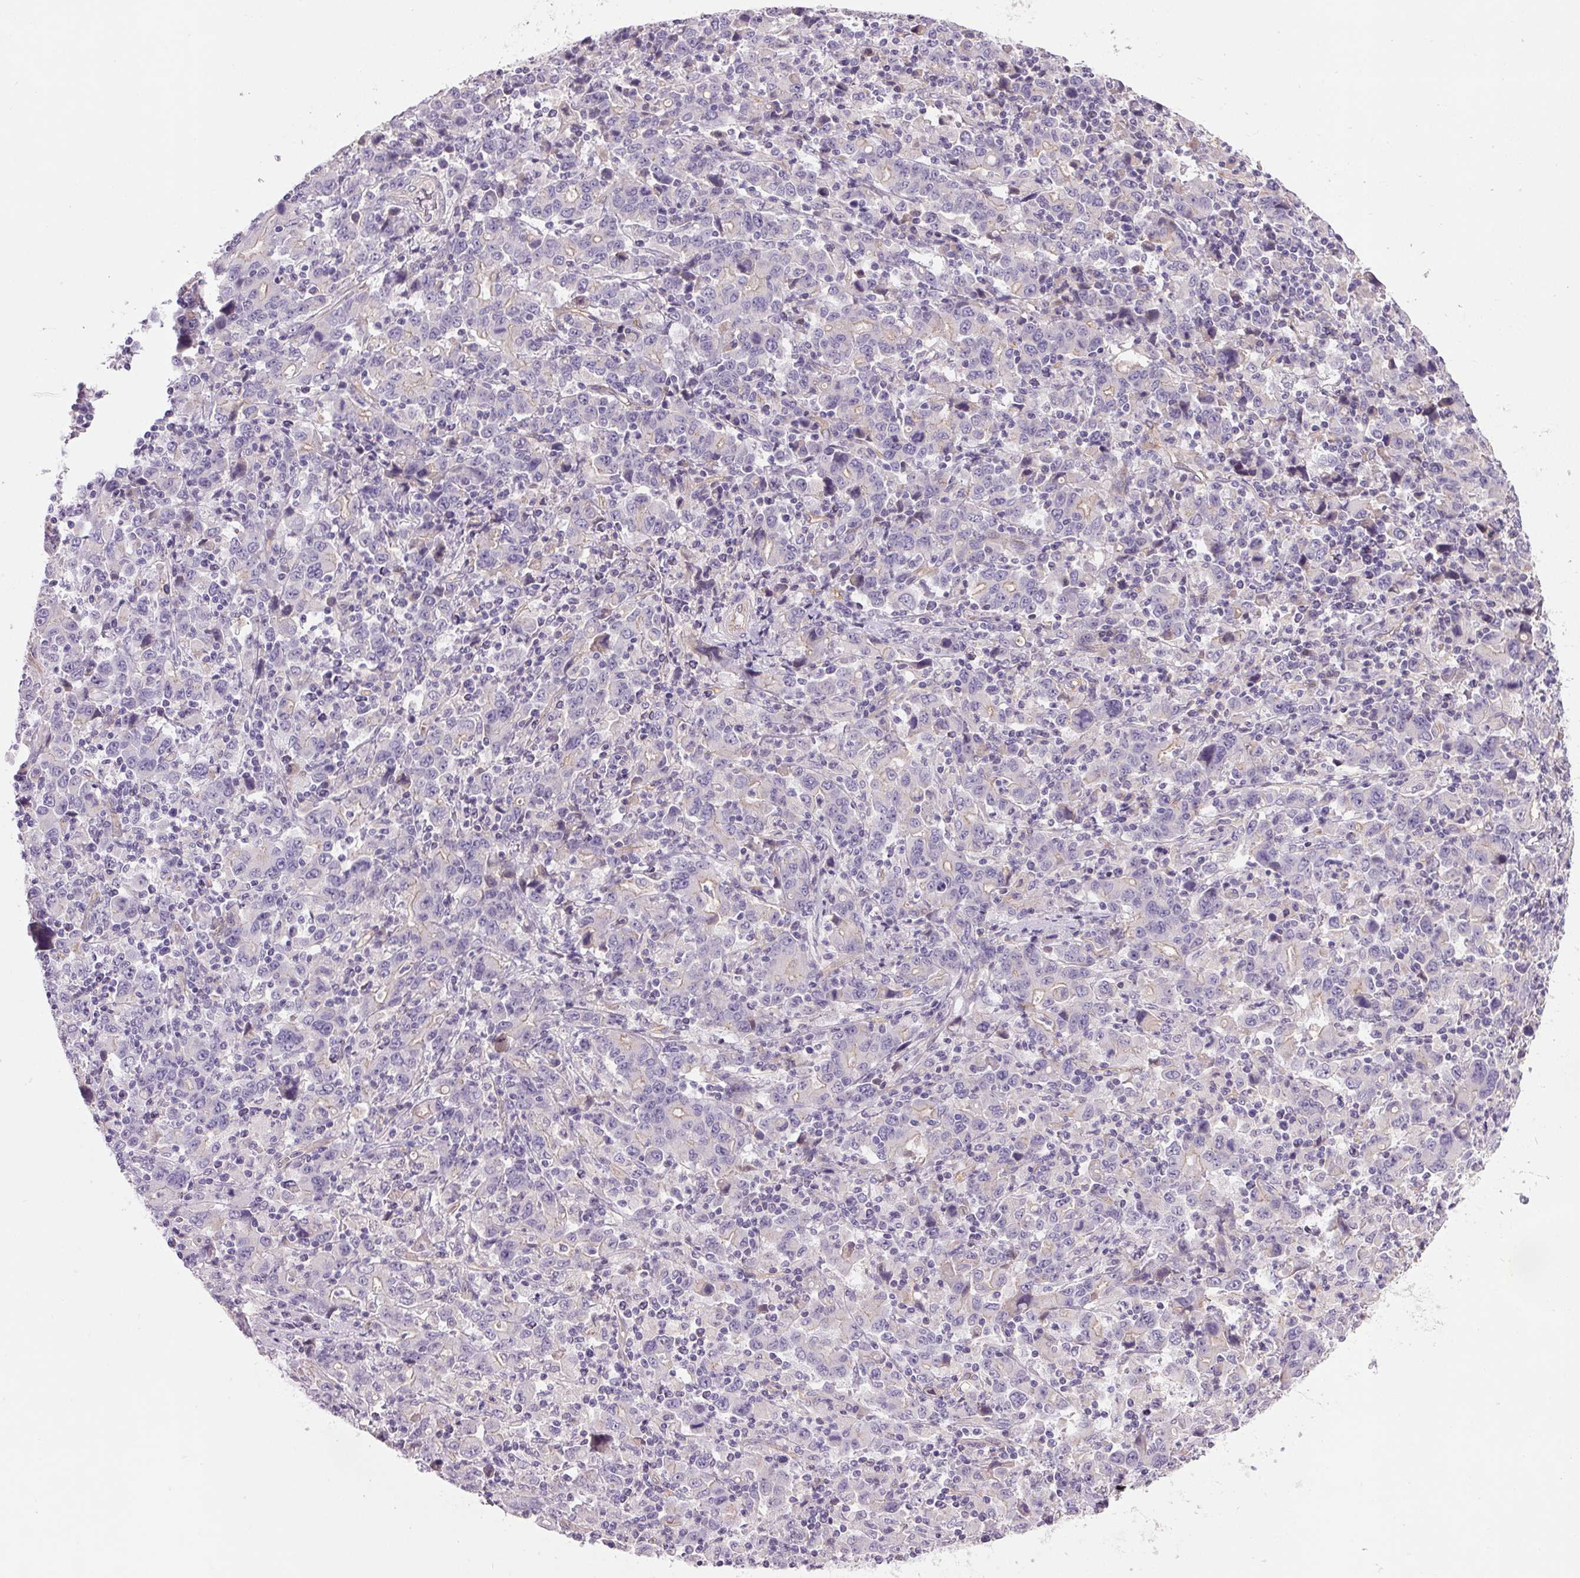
{"staining": {"intensity": "negative", "quantity": "none", "location": "none"}, "tissue": "stomach cancer", "cell_type": "Tumor cells", "image_type": "cancer", "snomed": [{"axis": "morphology", "description": "Adenocarcinoma, NOS"}, {"axis": "topography", "description": "Stomach, upper"}], "caption": "IHC of stomach cancer (adenocarcinoma) displays no expression in tumor cells. (Brightfield microscopy of DAB (3,3'-diaminobenzidine) immunohistochemistry (IHC) at high magnification).", "gene": "APOC4", "patient": {"sex": "male", "age": 69}}